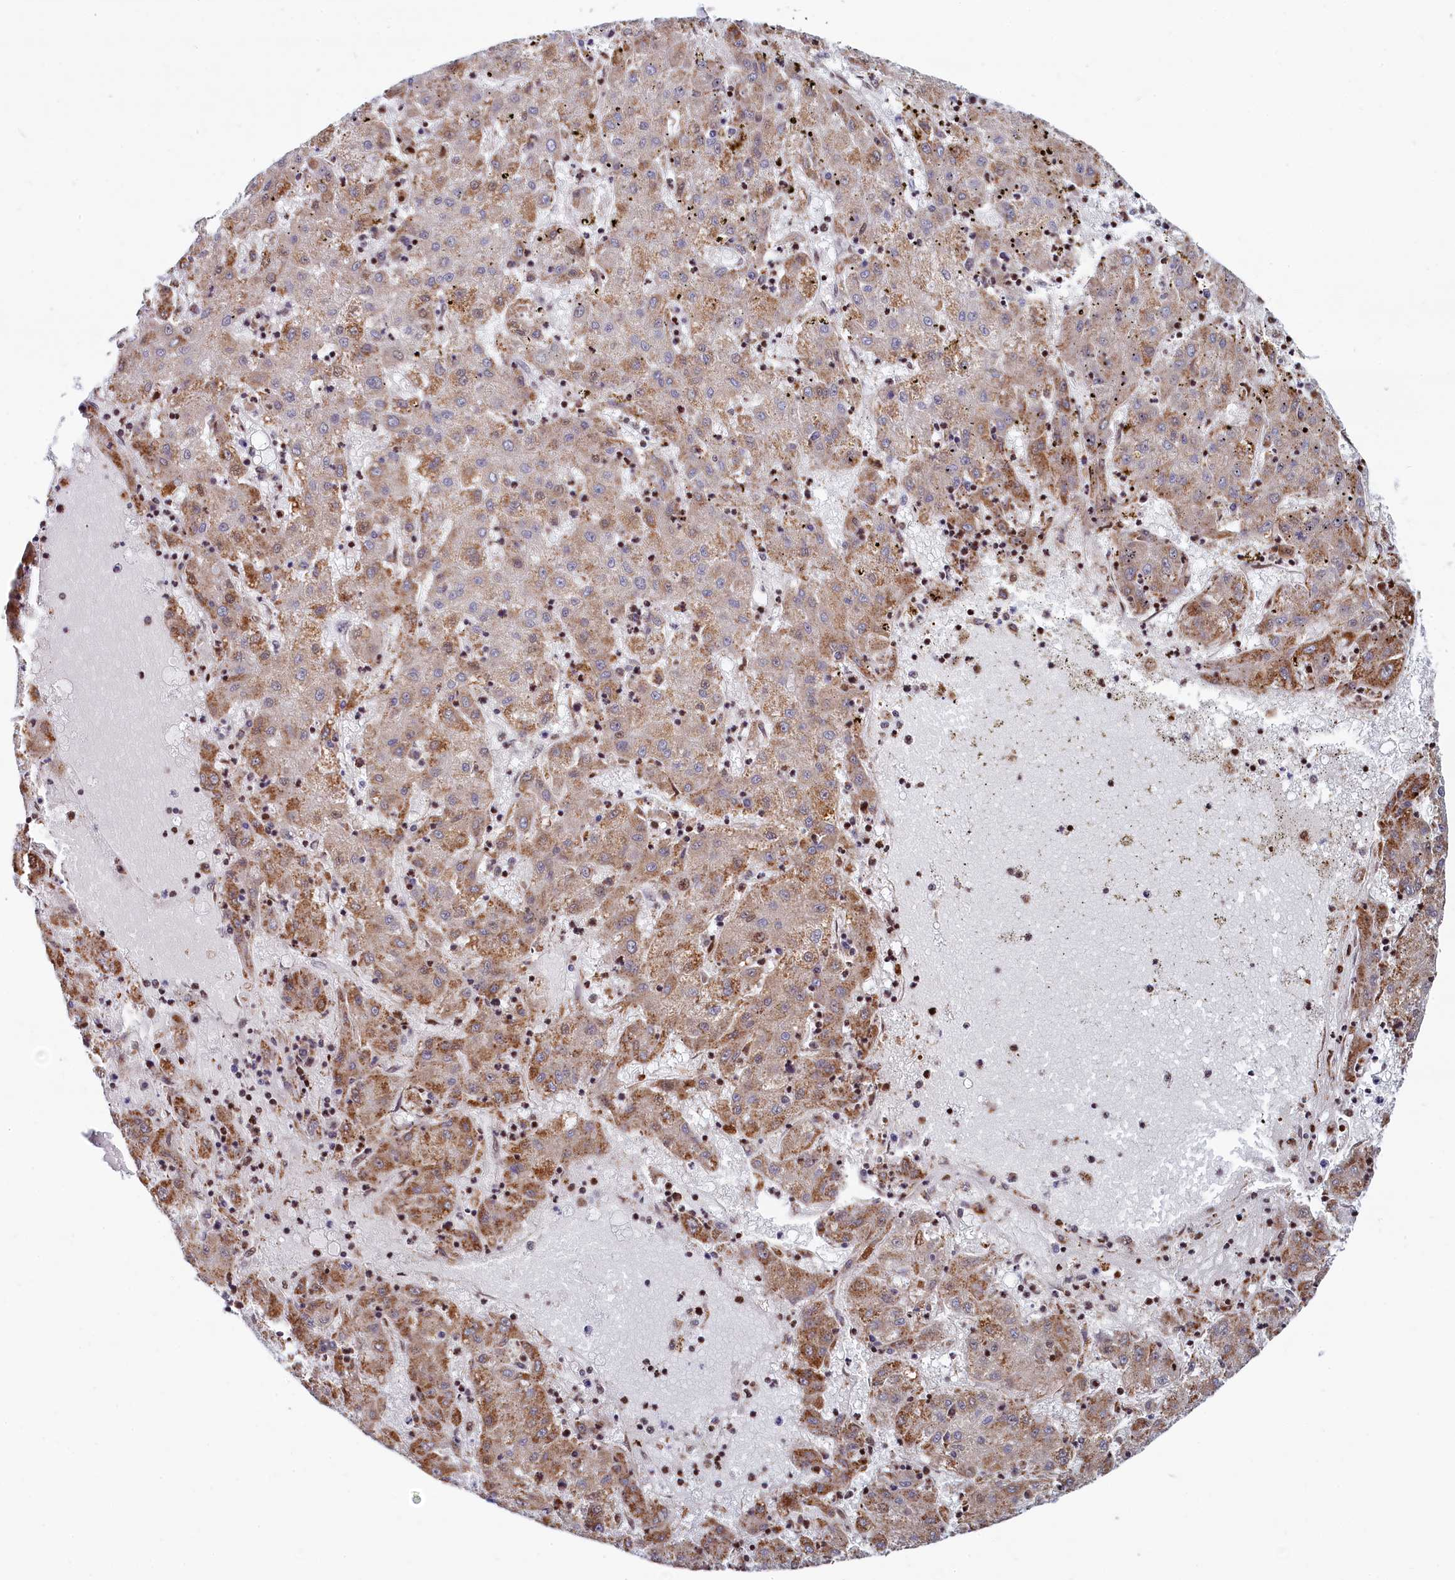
{"staining": {"intensity": "moderate", "quantity": ">75%", "location": "cytoplasmic/membranous"}, "tissue": "liver cancer", "cell_type": "Tumor cells", "image_type": "cancer", "snomed": [{"axis": "morphology", "description": "Carcinoma, Hepatocellular, NOS"}, {"axis": "topography", "description": "Liver"}], "caption": "Immunohistochemical staining of human liver cancer exhibits moderate cytoplasmic/membranous protein staining in approximately >75% of tumor cells.", "gene": "HDGFL3", "patient": {"sex": "male", "age": 72}}